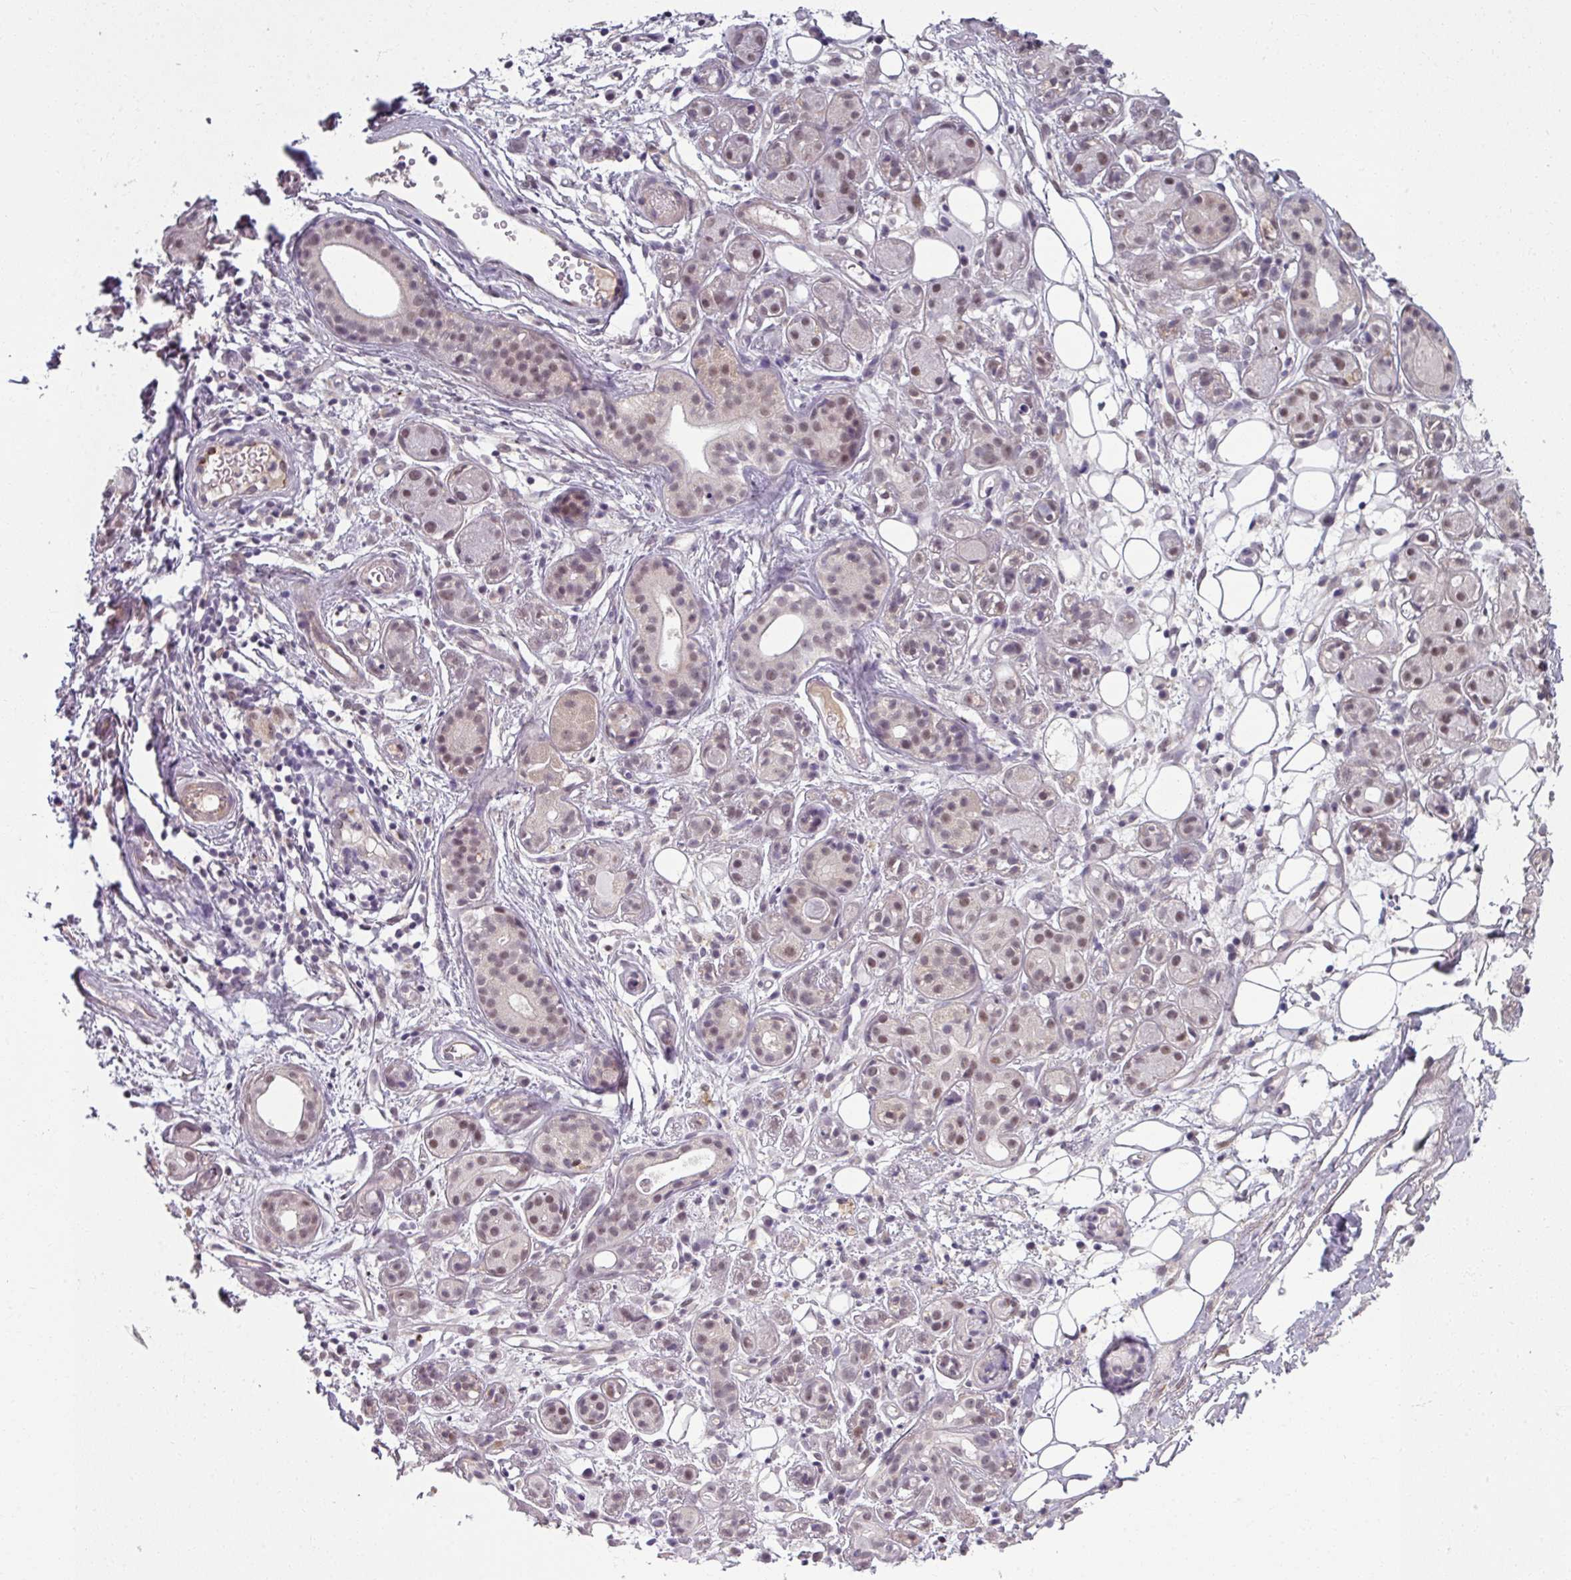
{"staining": {"intensity": "strong", "quantity": "<25%", "location": "cytoplasmic/membranous,nuclear"}, "tissue": "salivary gland", "cell_type": "Glandular cells", "image_type": "normal", "snomed": [{"axis": "morphology", "description": "Normal tissue, NOS"}, {"axis": "topography", "description": "Salivary gland"}], "caption": "Approximately <25% of glandular cells in unremarkable salivary gland exhibit strong cytoplasmic/membranous,nuclear protein staining as visualized by brown immunohistochemical staining.", "gene": "UVSSA", "patient": {"sex": "male", "age": 54}}